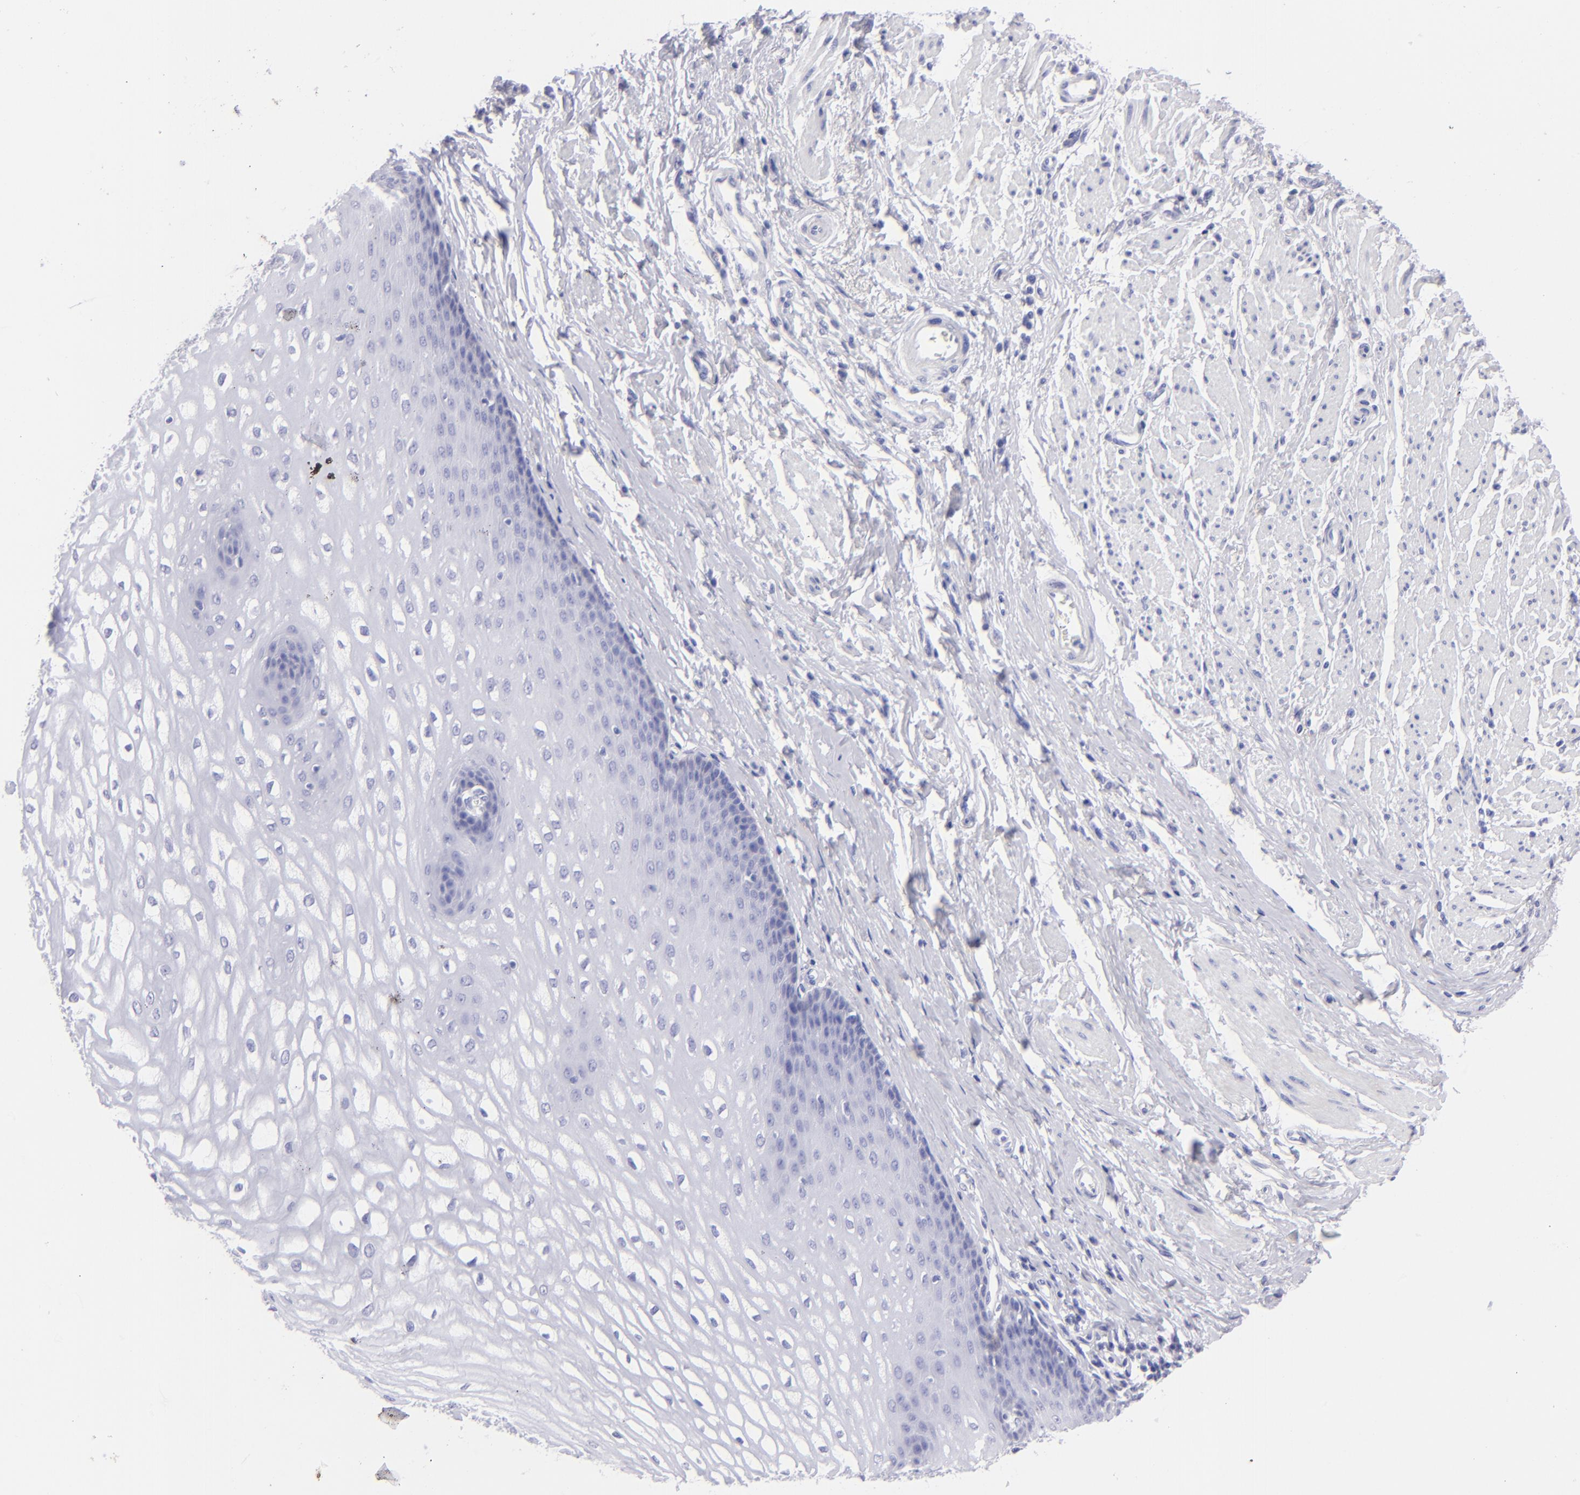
{"staining": {"intensity": "negative", "quantity": "none", "location": "none"}, "tissue": "esophagus", "cell_type": "Squamous epithelial cells", "image_type": "normal", "snomed": [{"axis": "morphology", "description": "Normal tissue, NOS"}, {"axis": "topography", "description": "Esophagus"}], "caption": "The IHC histopathology image has no significant expression in squamous epithelial cells of esophagus. The staining is performed using DAB (3,3'-diaminobenzidine) brown chromogen with nuclei counter-stained in using hematoxylin.", "gene": "SLC1A3", "patient": {"sex": "male", "age": 70}}